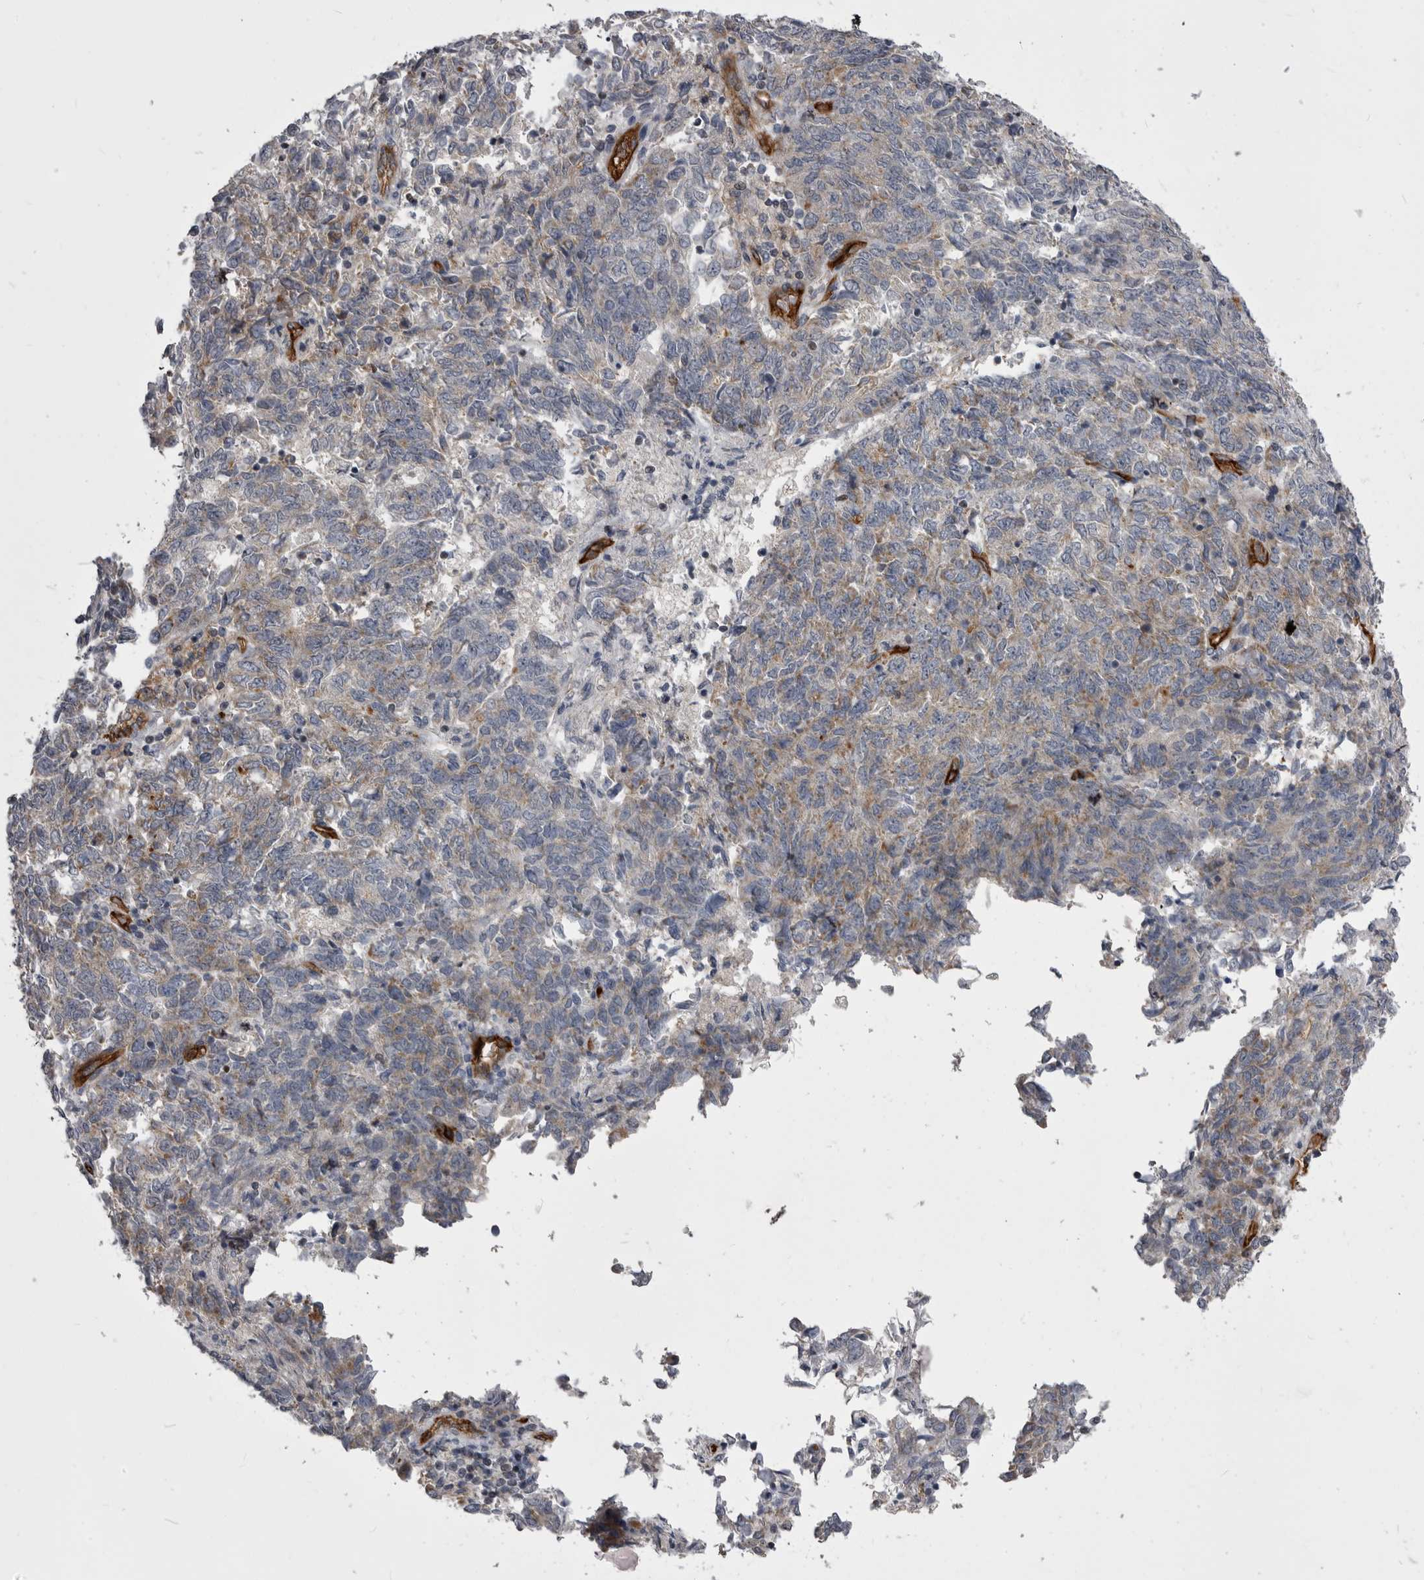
{"staining": {"intensity": "moderate", "quantity": ">75%", "location": "cytoplasmic/membranous"}, "tissue": "endometrial cancer", "cell_type": "Tumor cells", "image_type": "cancer", "snomed": [{"axis": "morphology", "description": "Adenocarcinoma, NOS"}, {"axis": "topography", "description": "Endometrium"}], "caption": "Human endometrial cancer stained with a protein marker demonstrates moderate staining in tumor cells.", "gene": "OPLAH", "patient": {"sex": "female", "age": 80}}